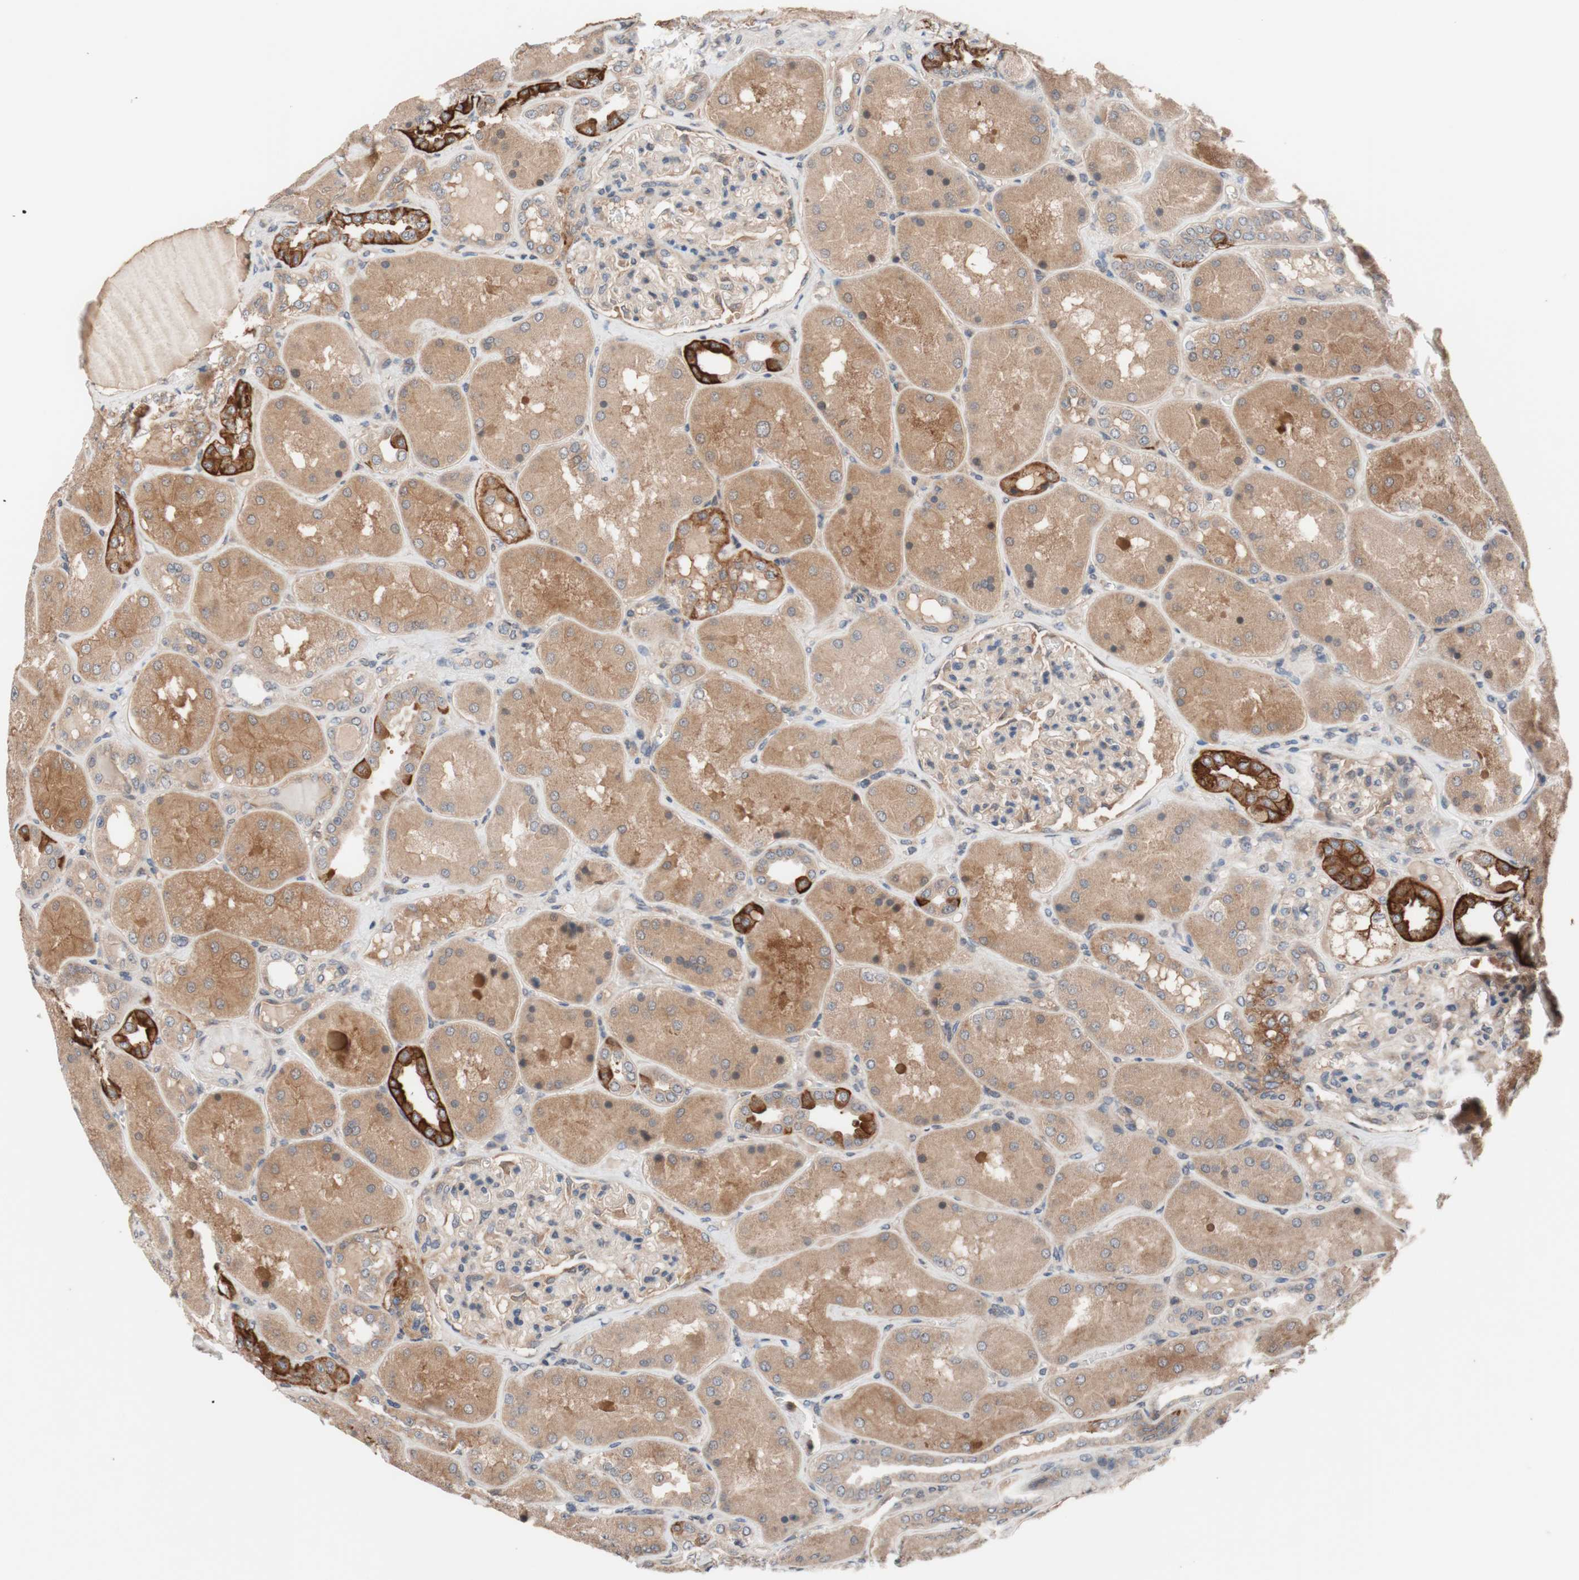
{"staining": {"intensity": "weak", "quantity": "<25%", "location": "cytoplasmic/membranous"}, "tissue": "kidney", "cell_type": "Cells in glomeruli", "image_type": "normal", "snomed": [{"axis": "morphology", "description": "Normal tissue, NOS"}, {"axis": "topography", "description": "Kidney"}], "caption": "Immunohistochemistry (IHC) histopathology image of normal kidney: kidney stained with DAB (3,3'-diaminobenzidine) shows no significant protein expression in cells in glomeruli.", "gene": "CD55", "patient": {"sex": "female", "age": 56}}